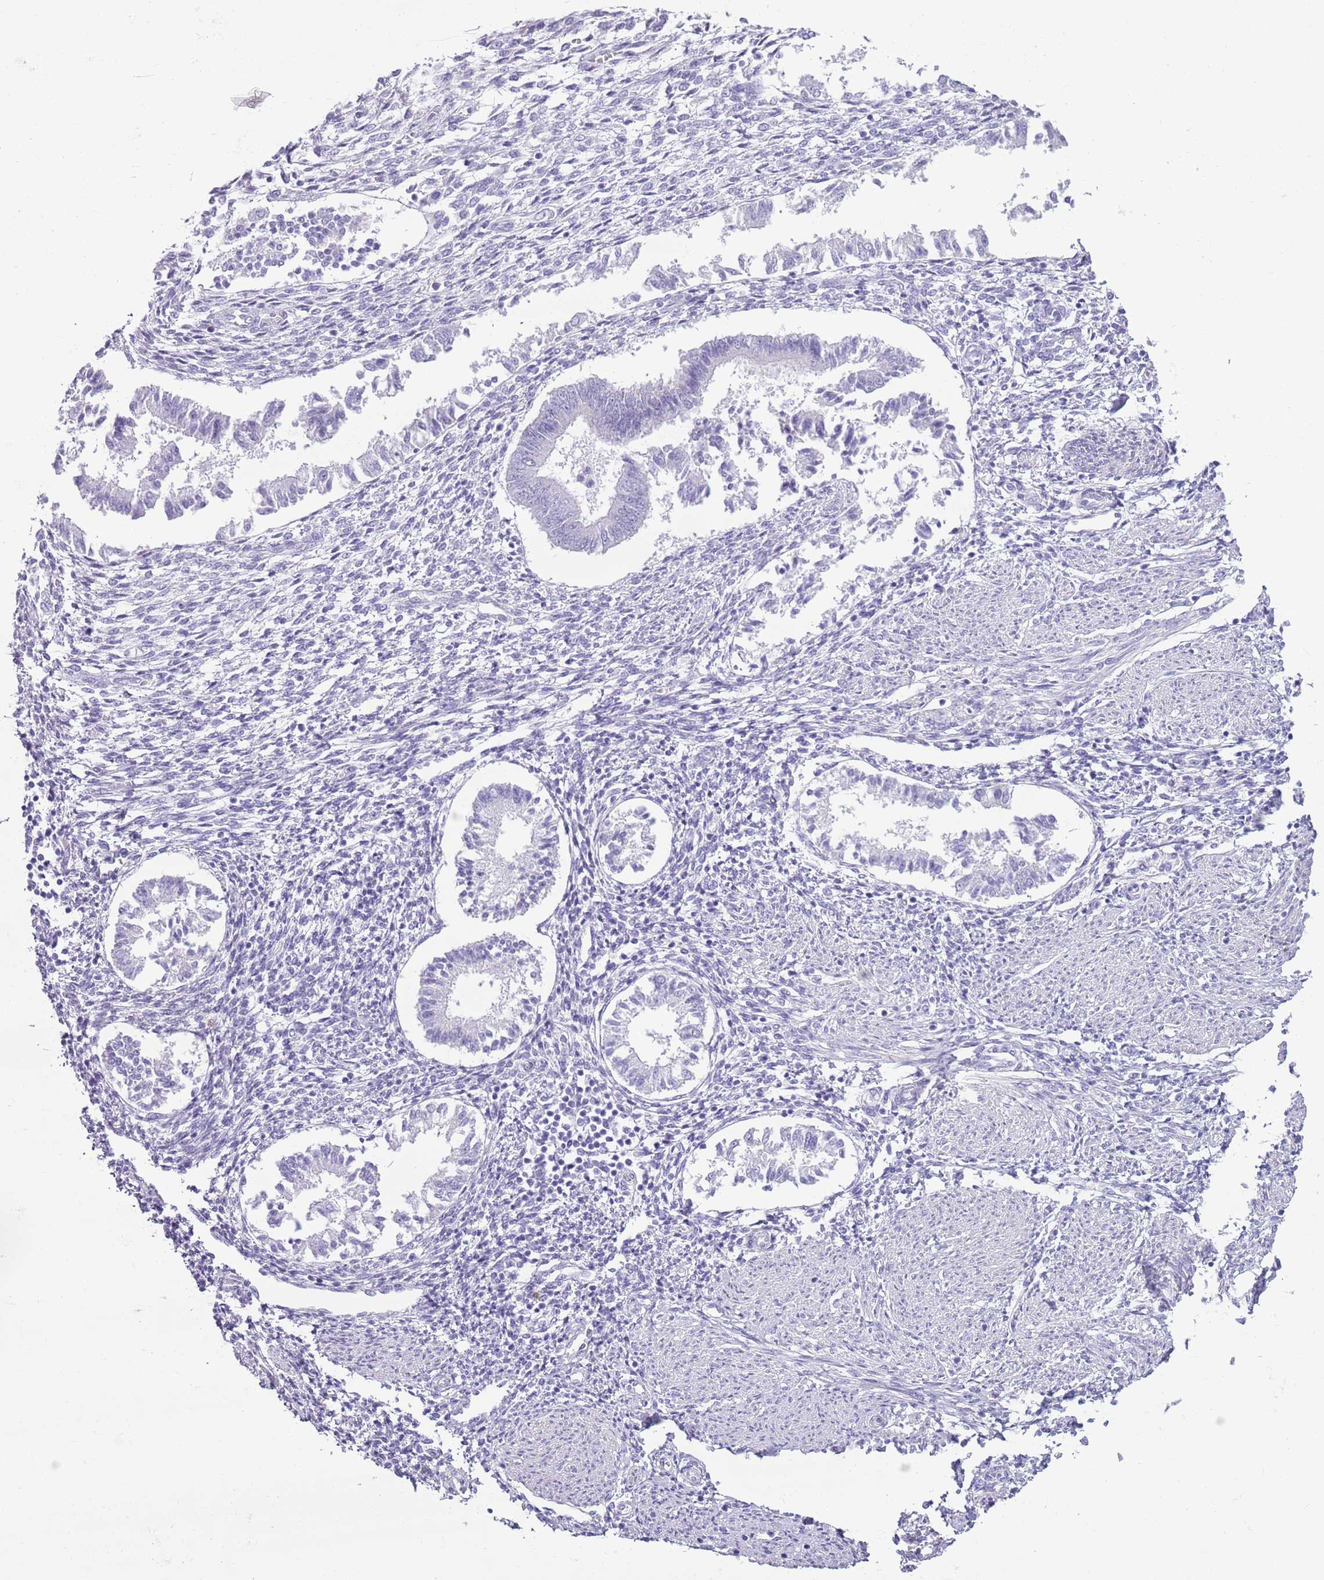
{"staining": {"intensity": "negative", "quantity": "none", "location": "none"}, "tissue": "endometrium", "cell_type": "Cells in endometrial stroma", "image_type": "normal", "snomed": [{"axis": "morphology", "description": "Normal tissue, NOS"}, {"axis": "topography", "description": "Uterus"}, {"axis": "topography", "description": "Endometrium"}], "caption": "Histopathology image shows no protein staining in cells in endometrial stroma of normal endometrium. The staining is performed using DAB brown chromogen with nuclei counter-stained in using hematoxylin.", "gene": "CD177", "patient": {"sex": "female", "age": 48}}